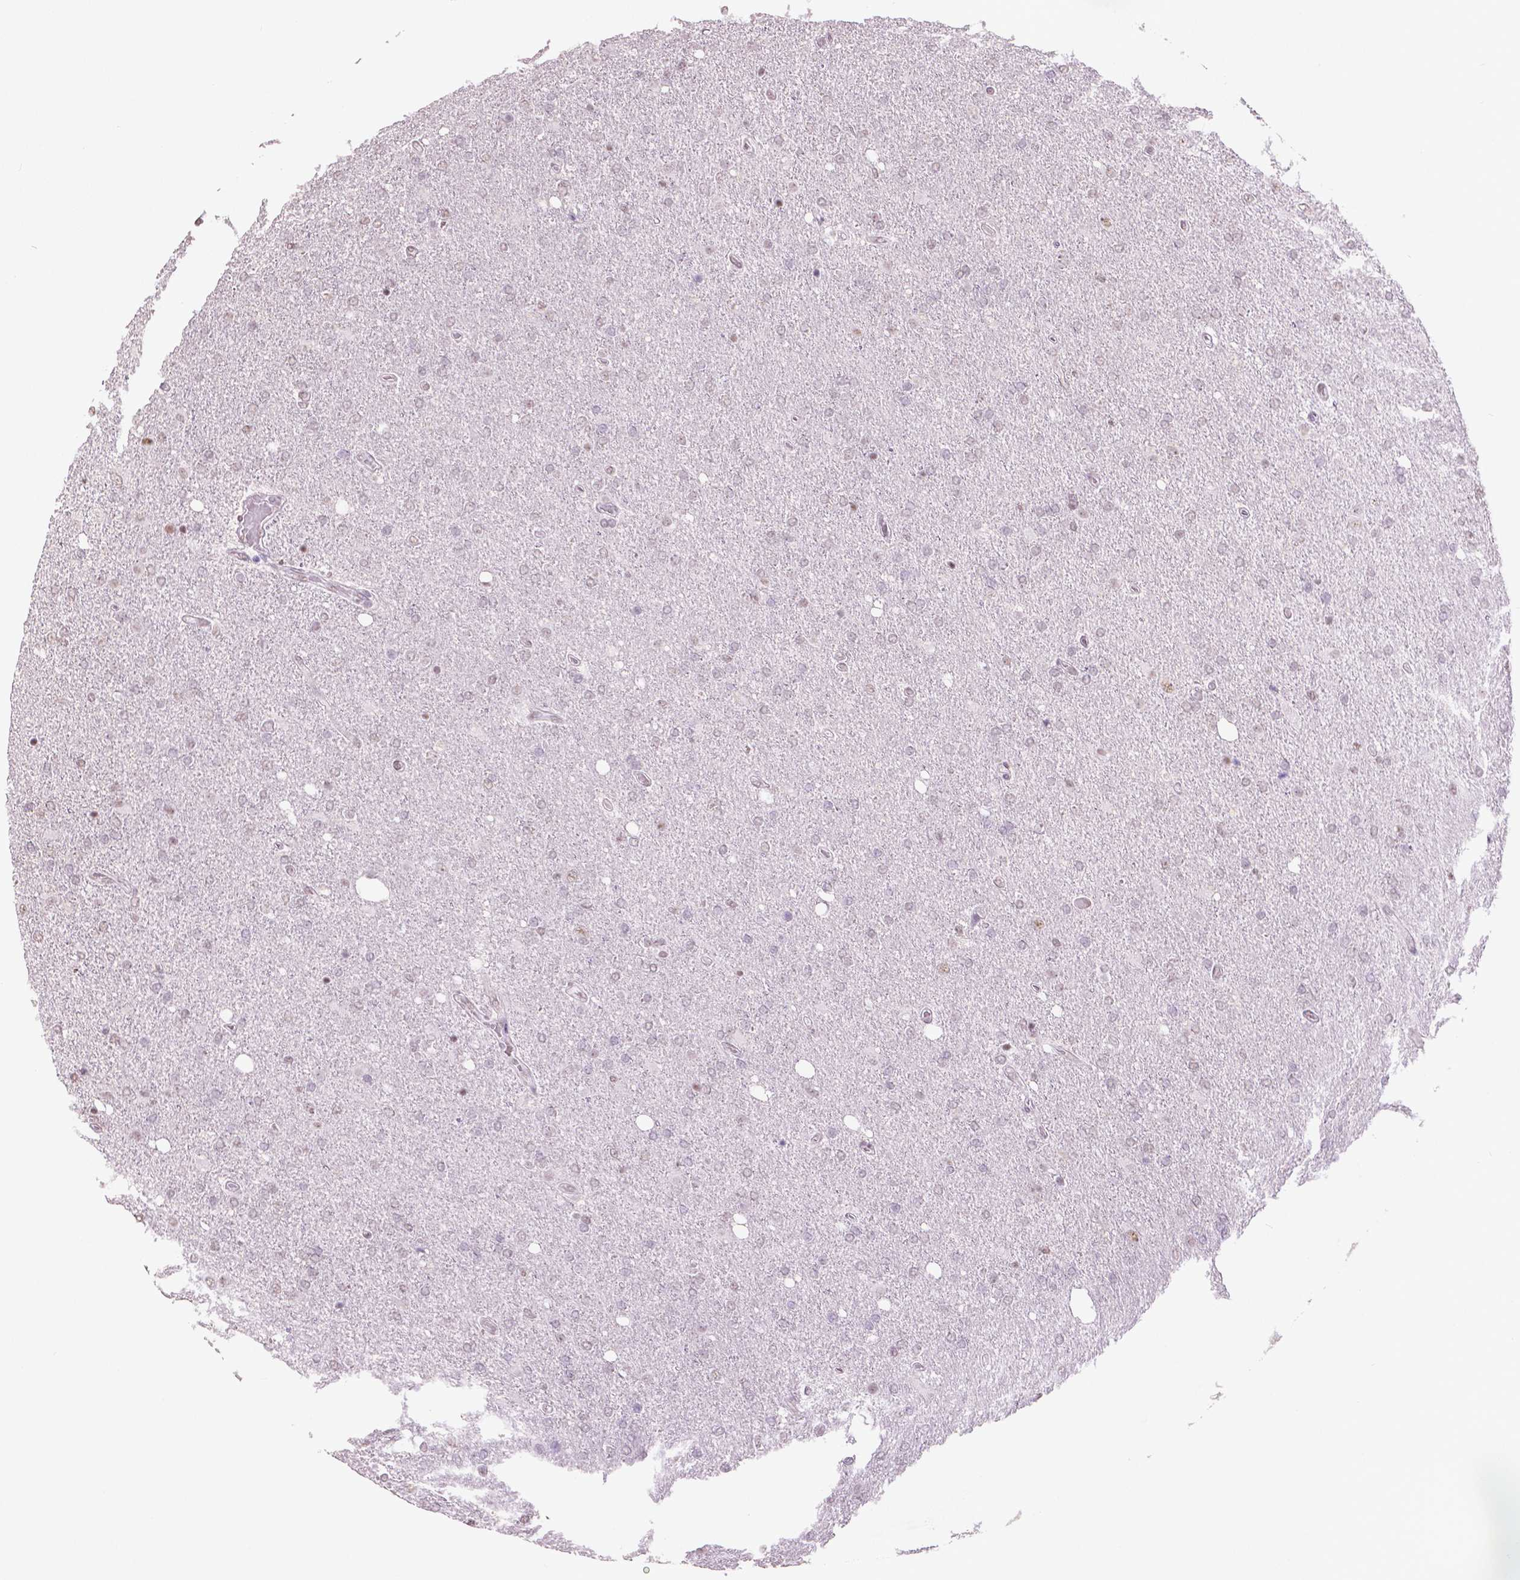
{"staining": {"intensity": "weak", "quantity": "<25%", "location": "nuclear"}, "tissue": "glioma", "cell_type": "Tumor cells", "image_type": "cancer", "snomed": [{"axis": "morphology", "description": "Glioma, malignant, High grade"}, {"axis": "topography", "description": "Cerebral cortex"}], "caption": "DAB (3,3'-diaminobenzidine) immunohistochemical staining of malignant glioma (high-grade) shows no significant staining in tumor cells.", "gene": "IGF2BP1", "patient": {"sex": "male", "age": 70}}